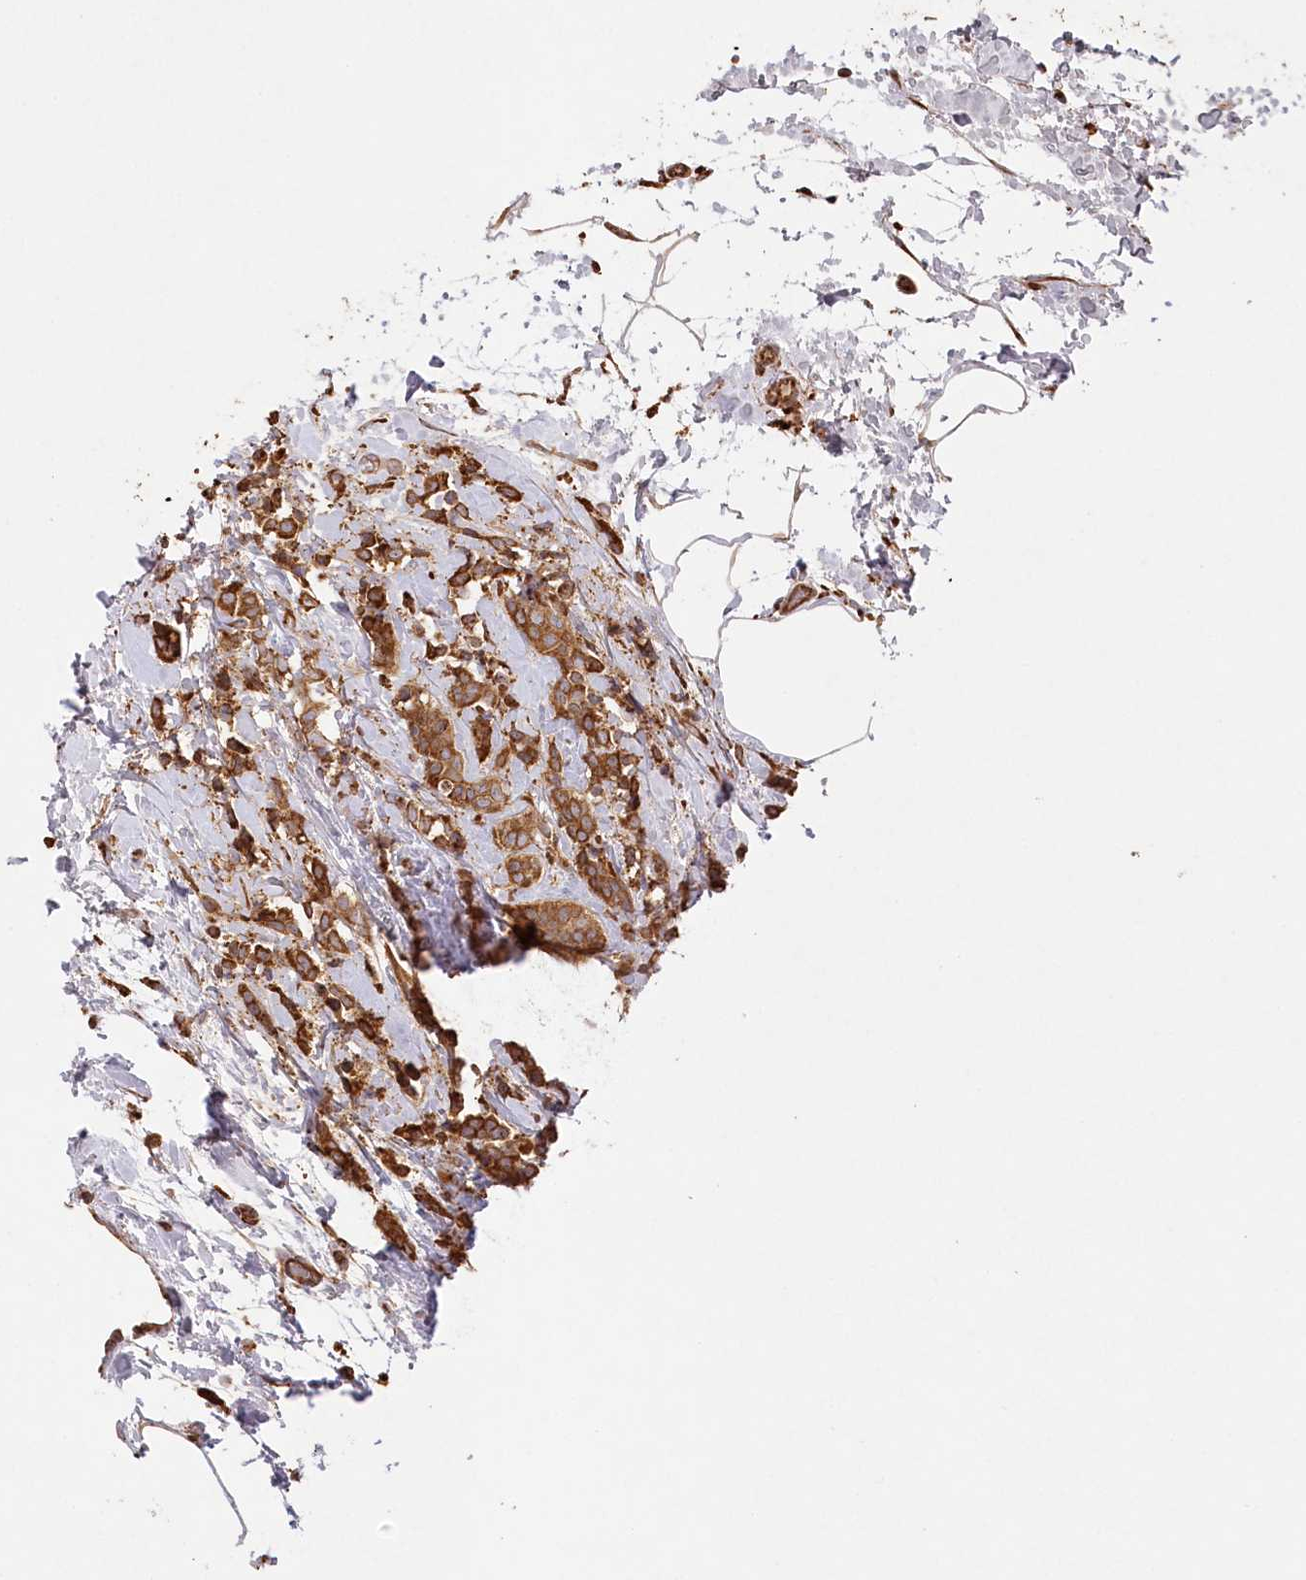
{"staining": {"intensity": "strong", "quantity": ">75%", "location": "cytoplasmic/membranous"}, "tissue": "breast cancer", "cell_type": "Tumor cells", "image_type": "cancer", "snomed": [{"axis": "morphology", "description": "Lobular carcinoma, in situ"}, {"axis": "morphology", "description": "Lobular carcinoma"}, {"axis": "topography", "description": "Breast"}], "caption": "Strong cytoplasmic/membranous protein positivity is seen in about >75% of tumor cells in breast cancer (lobular carcinoma).", "gene": "ACAP2", "patient": {"sex": "female", "age": 41}}